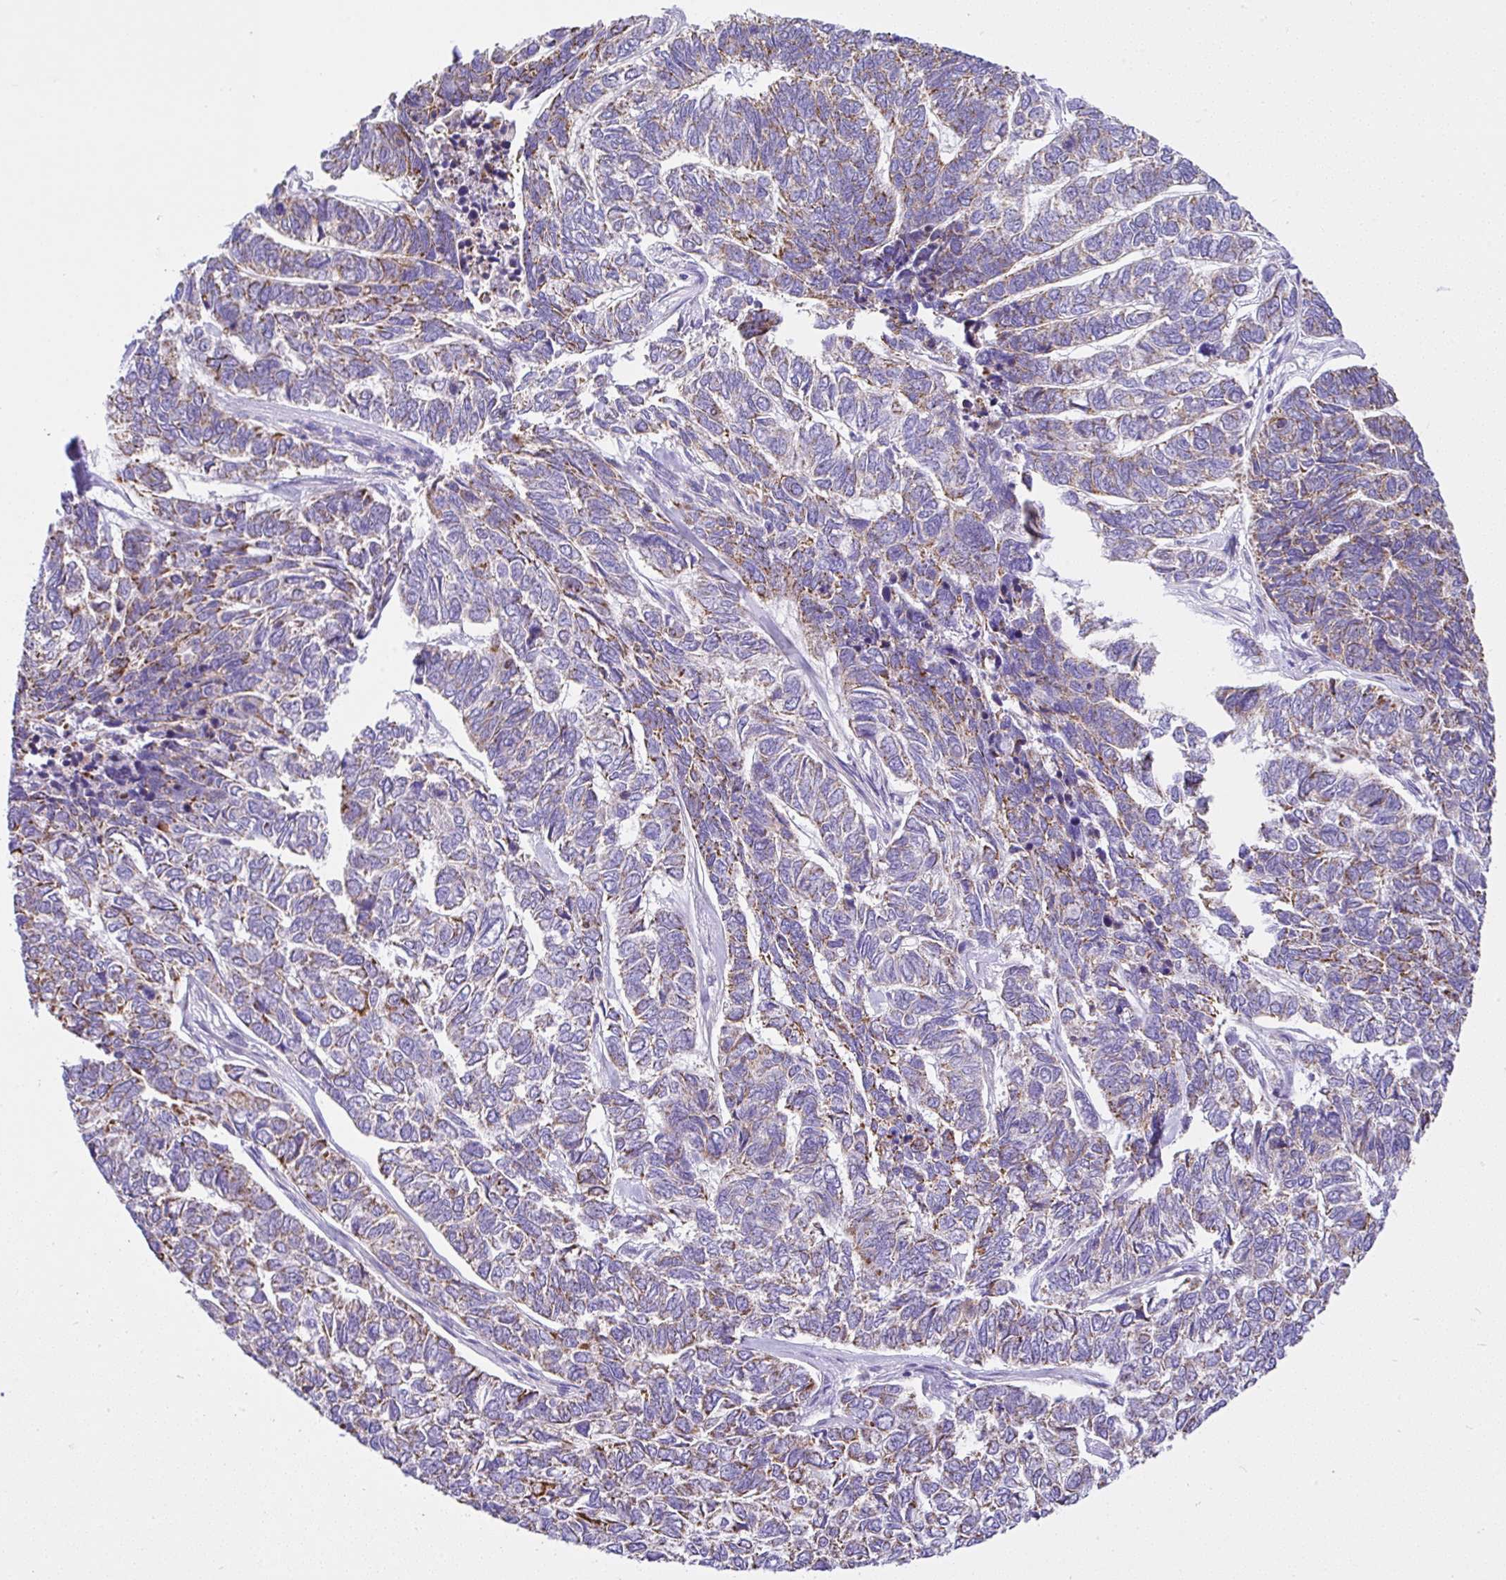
{"staining": {"intensity": "moderate", "quantity": "25%-75%", "location": "cytoplasmic/membranous"}, "tissue": "skin cancer", "cell_type": "Tumor cells", "image_type": "cancer", "snomed": [{"axis": "morphology", "description": "Basal cell carcinoma"}, {"axis": "topography", "description": "Skin"}], "caption": "IHC photomicrograph of neoplastic tissue: skin cancer (basal cell carcinoma) stained using immunohistochemistry (IHC) displays medium levels of moderate protein expression localized specifically in the cytoplasmic/membranous of tumor cells, appearing as a cytoplasmic/membranous brown color.", "gene": "SLC13A1", "patient": {"sex": "female", "age": 65}}